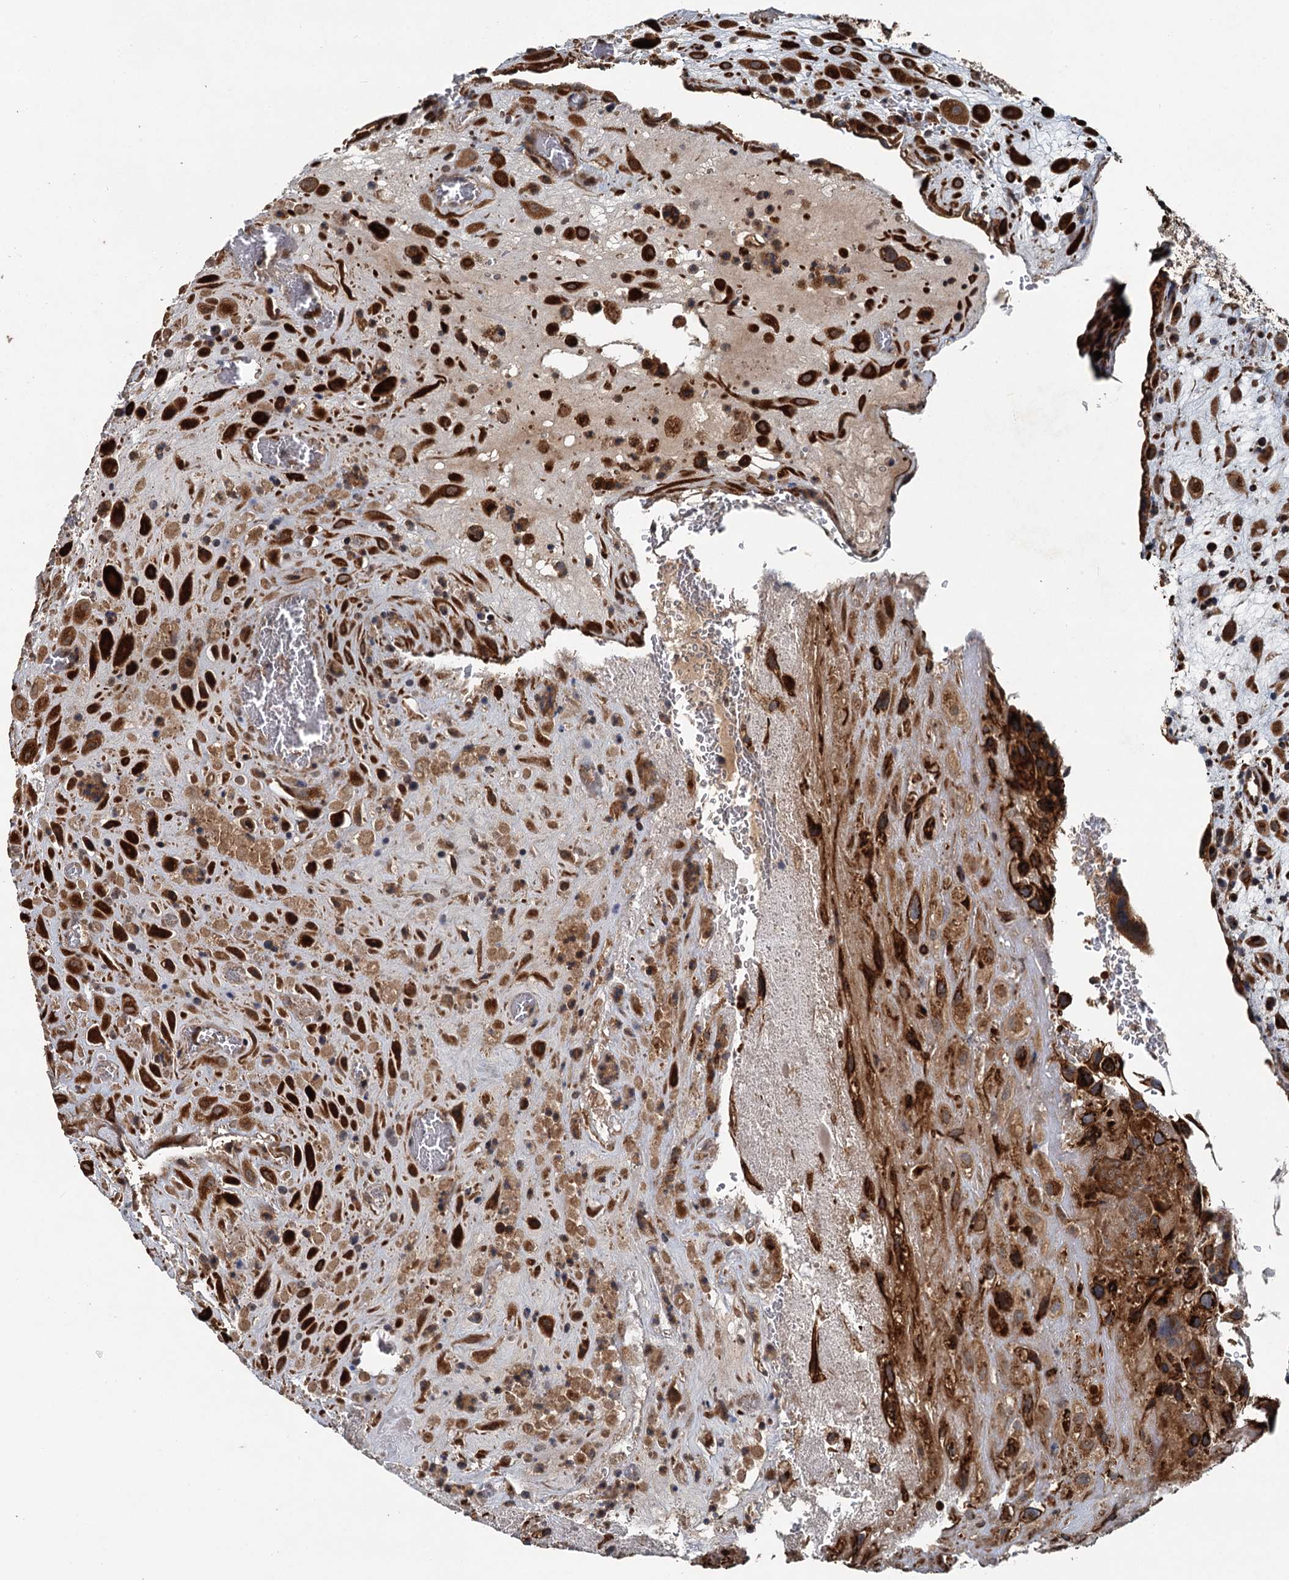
{"staining": {"intensity": "strong", "quantity": ">75%", "location": "cytoplasmic/membranous"}, "tissue": "placenta", "cell_type": "Decidual cells", "image_type": "normal", "snomed": [{"axis": "morphology", "description": "Normal tissue, NOS"}, {"axis": "topography", "description": "Placenta"}], "caption": "DAB (3,3'-diaminobenzidine) immunohistochemical staining of benign placenta shows strong cytoplasmic/membranous protein staining in approximately >75% of decidual cells. (DAB IHC with brightfield microscopy, high magnification).", "gene": "LRRK2", "patient": {"sex": "female", "age": 35}}